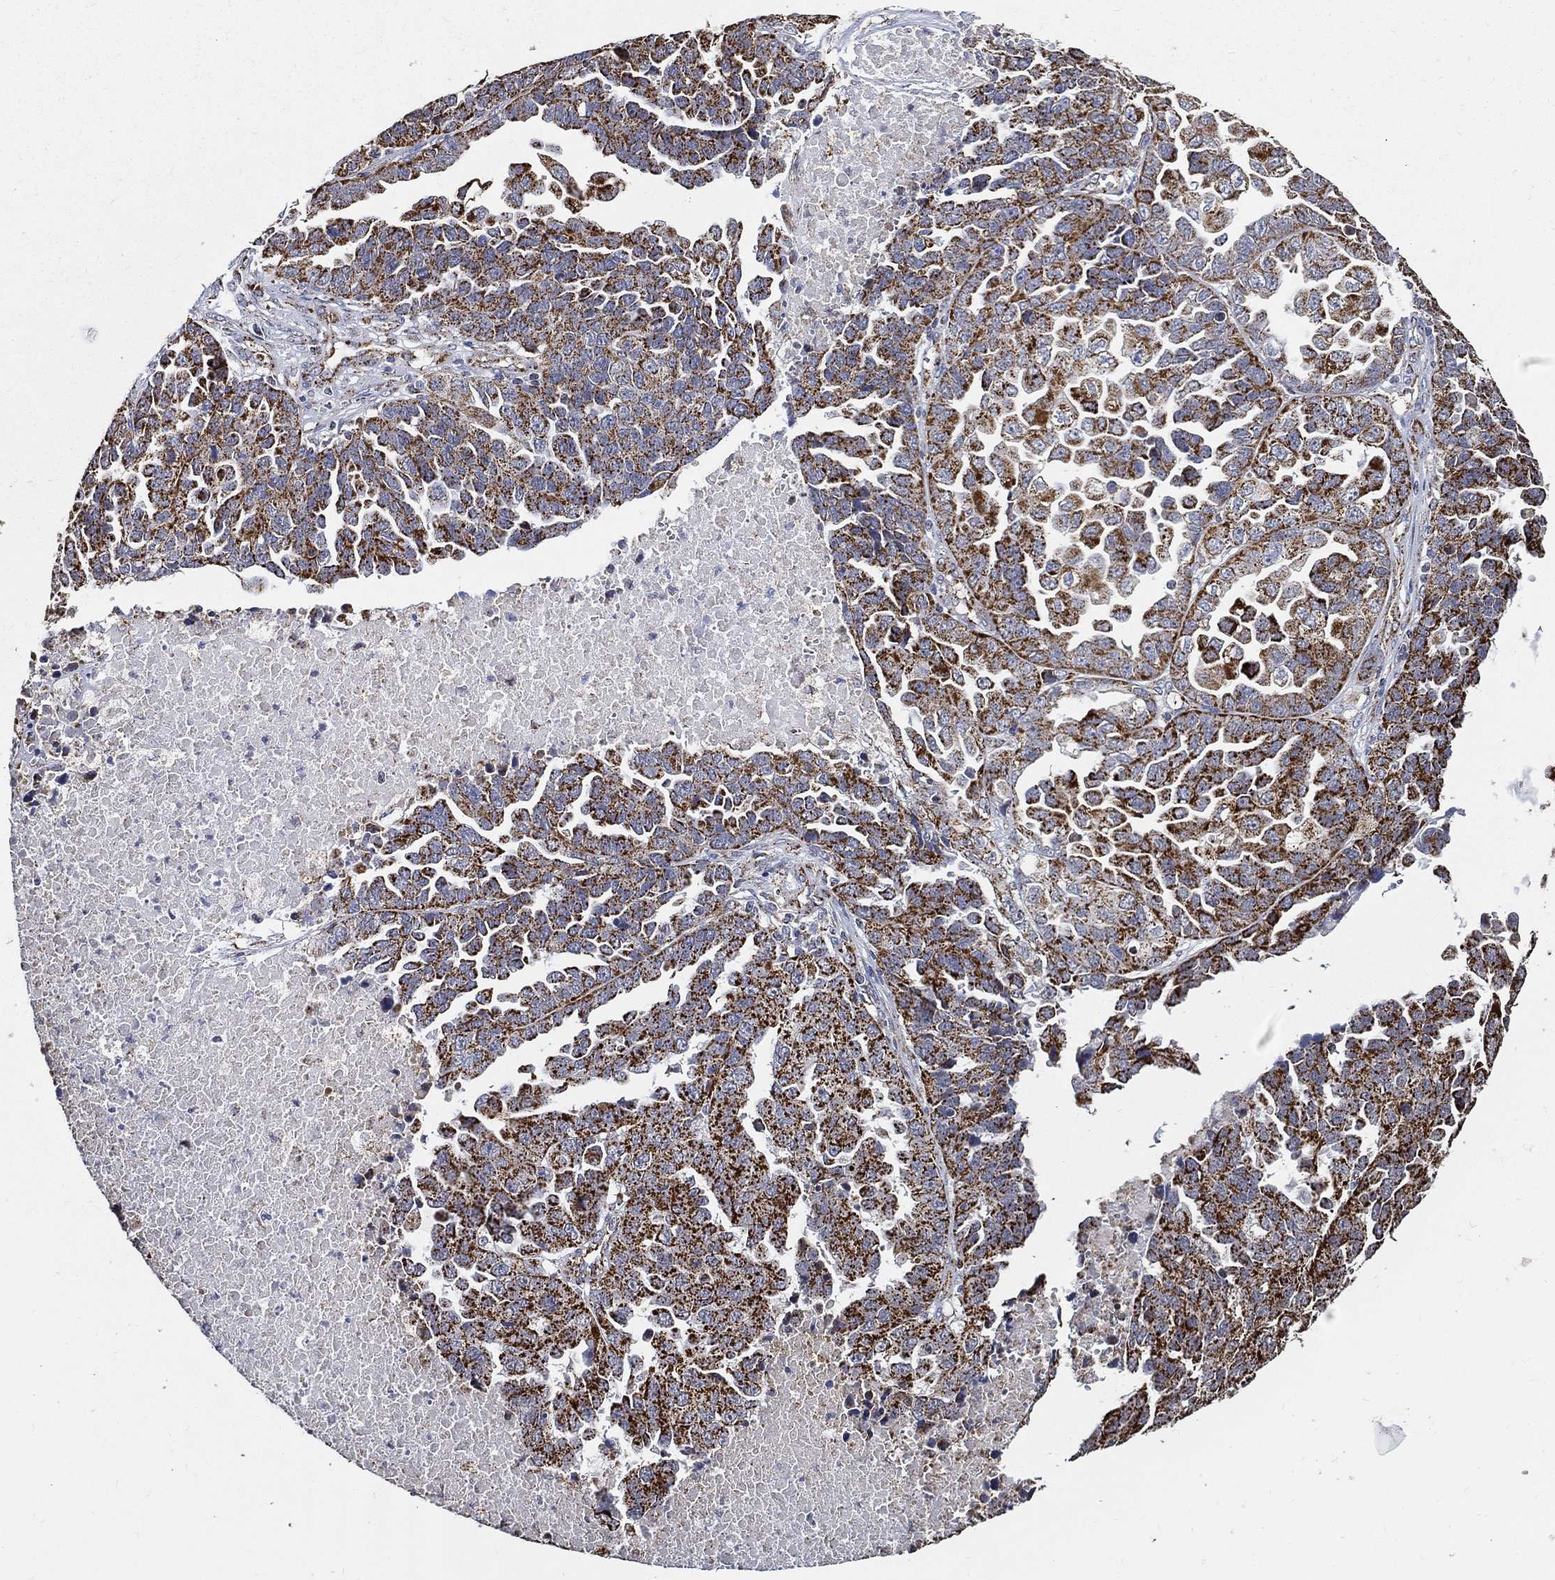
{"staining": {"intensity": "strong", "quantity": ">75%", "location": "cytoplasmic/membranous"}, "tissue": "ovarian cancer", "cell_type": "Tumor cells", "image_type": "cancer", "snomed": [{"axis": "morphology", "description": "Cystadenocarcinoma, serous, NOS"}, {"axis": "topography", "description": "Ovary"}], "caption": "Serous cystadenocarcinoma (ovarian) stained with DAB IHC exhibits high levels of strong cytoplasmic/membranous expression in approximately >75% of tumor cells. The protein is stained brown, and the nuclei are stained in blue (DAB (3,3'-diaminobenzidine) IHC with brightfield microscopy, high magnification).", "gene": "NDUFAB1", "patient": {"sex": "female", "age": 87}}